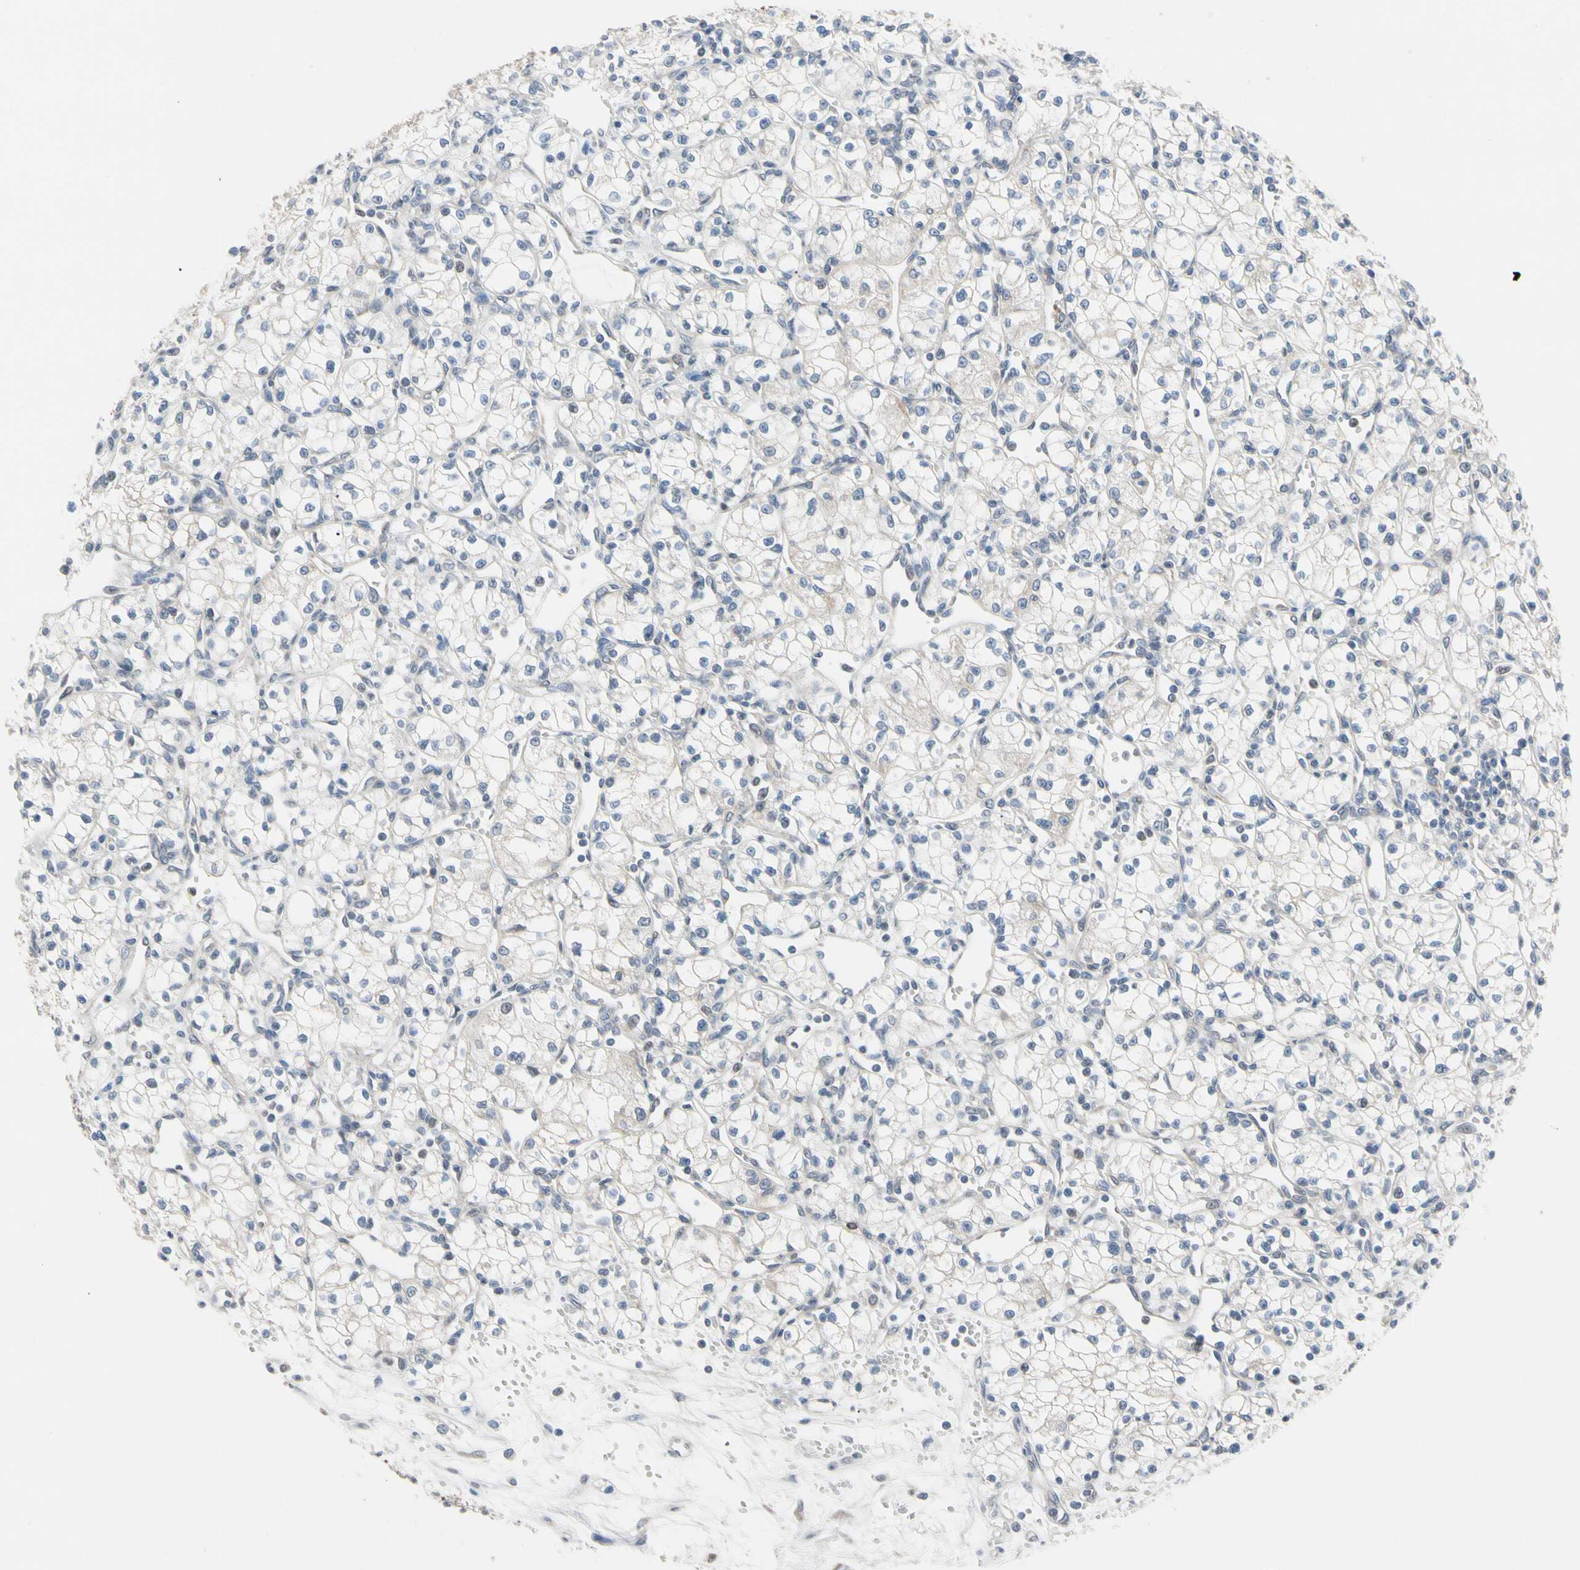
{"staining": {"intensity": "weak", "quantity": "25%-75%", "location": "cytoplasmic/membranous"}, "tissue": "renal cancer", "cell_type": "Tumor cells", "image_type": "cancer", "snomed": [{"axis": "morphology", "description": "Normal tissue, NOS"}, {"axis": "morphology", "description": "Adenocarcinoma, NOS"}, {"axis": "topography", "description": "Kidney"}], "caption": "A low amount of weak cytoplasmic/membranous expression is seen in about 25%-75% of tumor cells in adenocarcinoma (renal) tissue.", "gene": "MARK1", "patient": {"sex": "male", "age": 59}}